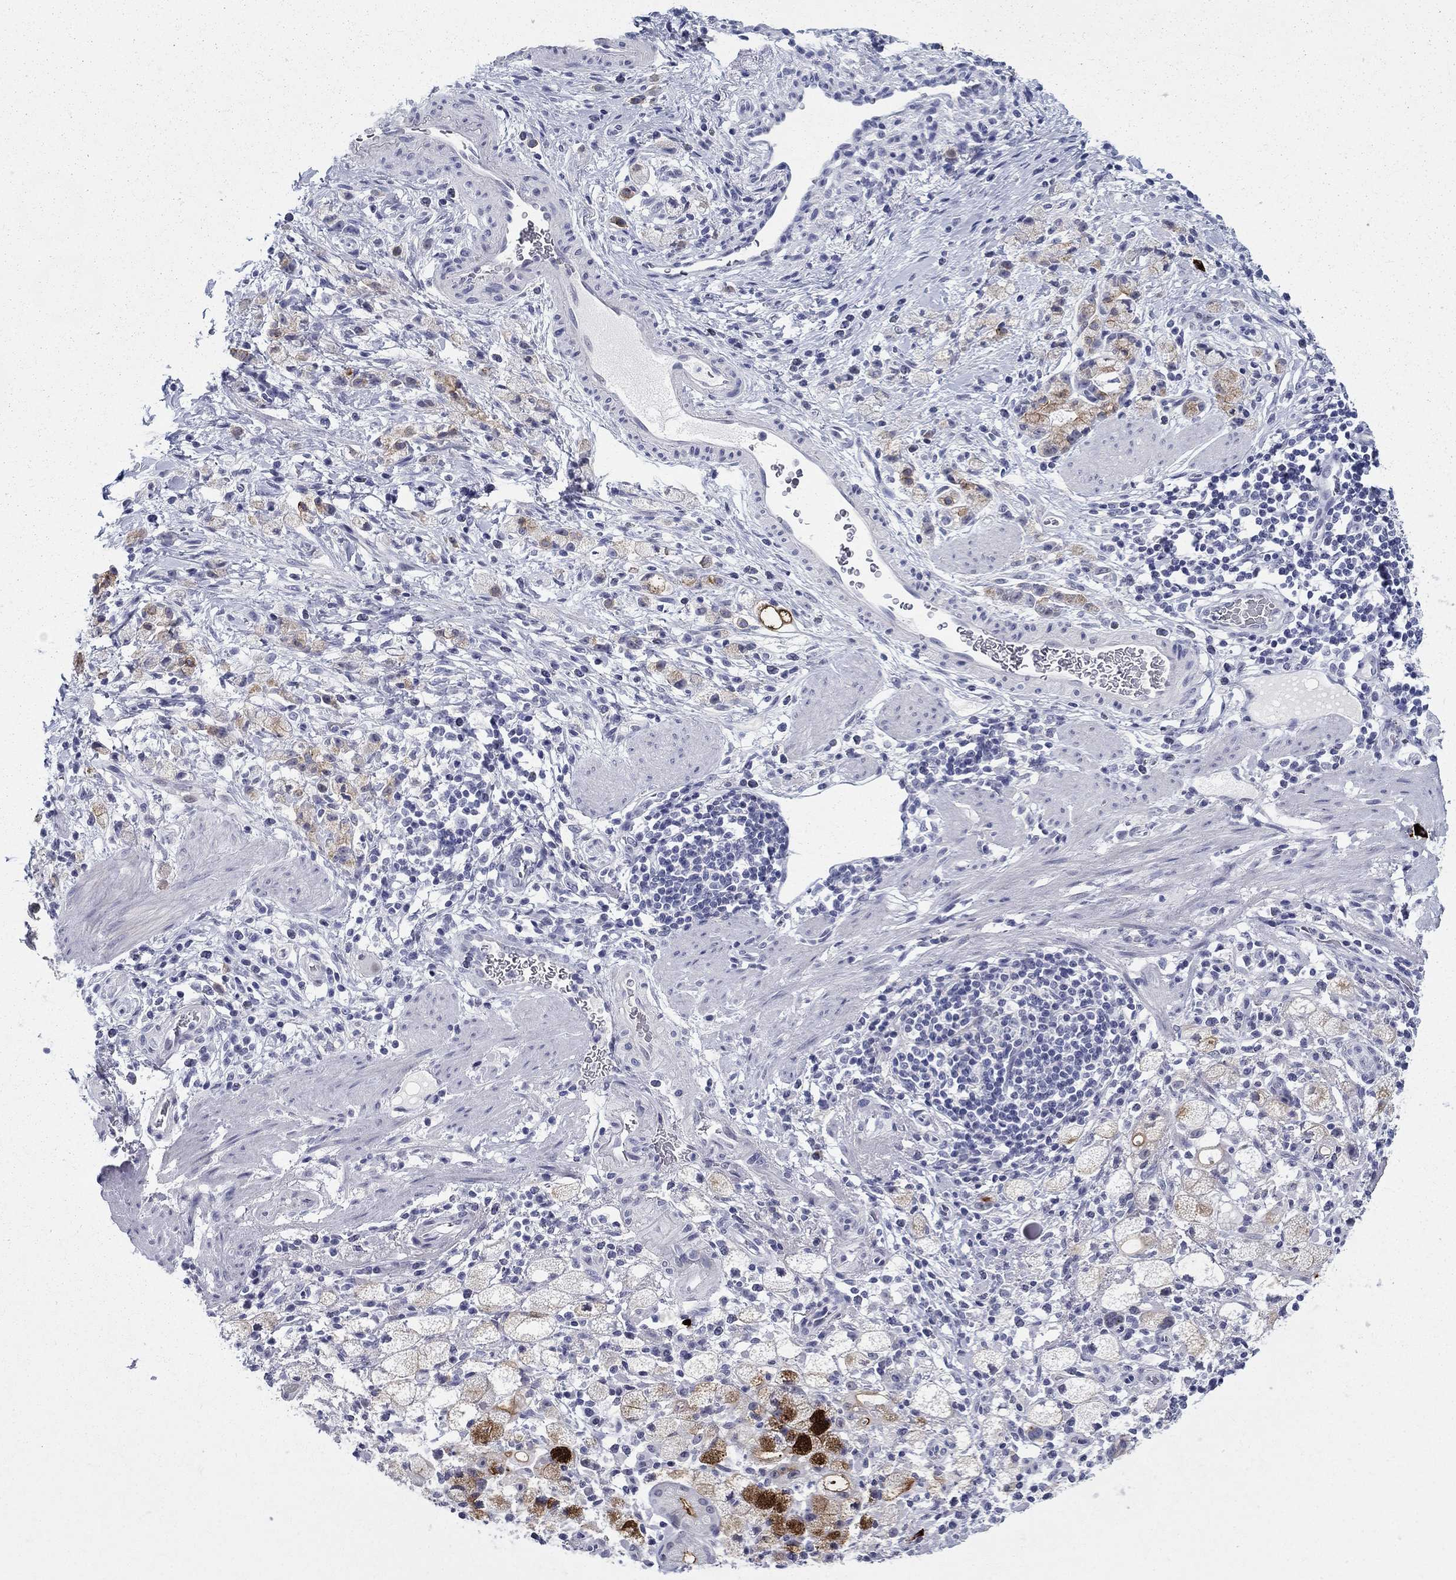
{"staining": {"intensity": "strong", "quantity": "<25%", "location": "cytoplasmic/membranous"}, "tissue": "stomach cancer", "cell_type": "Tumor cells", "image_type": "cancer", "snomed": [{"axis": "morphology", "description": "Adenocarcinoma, NOS"}, {"axis": "topography", "description": "Stomach"}], "caption": "Stomach cancer (adenocarcinoma) was stained to show a protein in brown. There is medium levels of strong cytoplasmic/membranous staining in about <25% of tumor cells.", "gene": "C4orf19", "patient": {"sex": "male", "age": 58}}